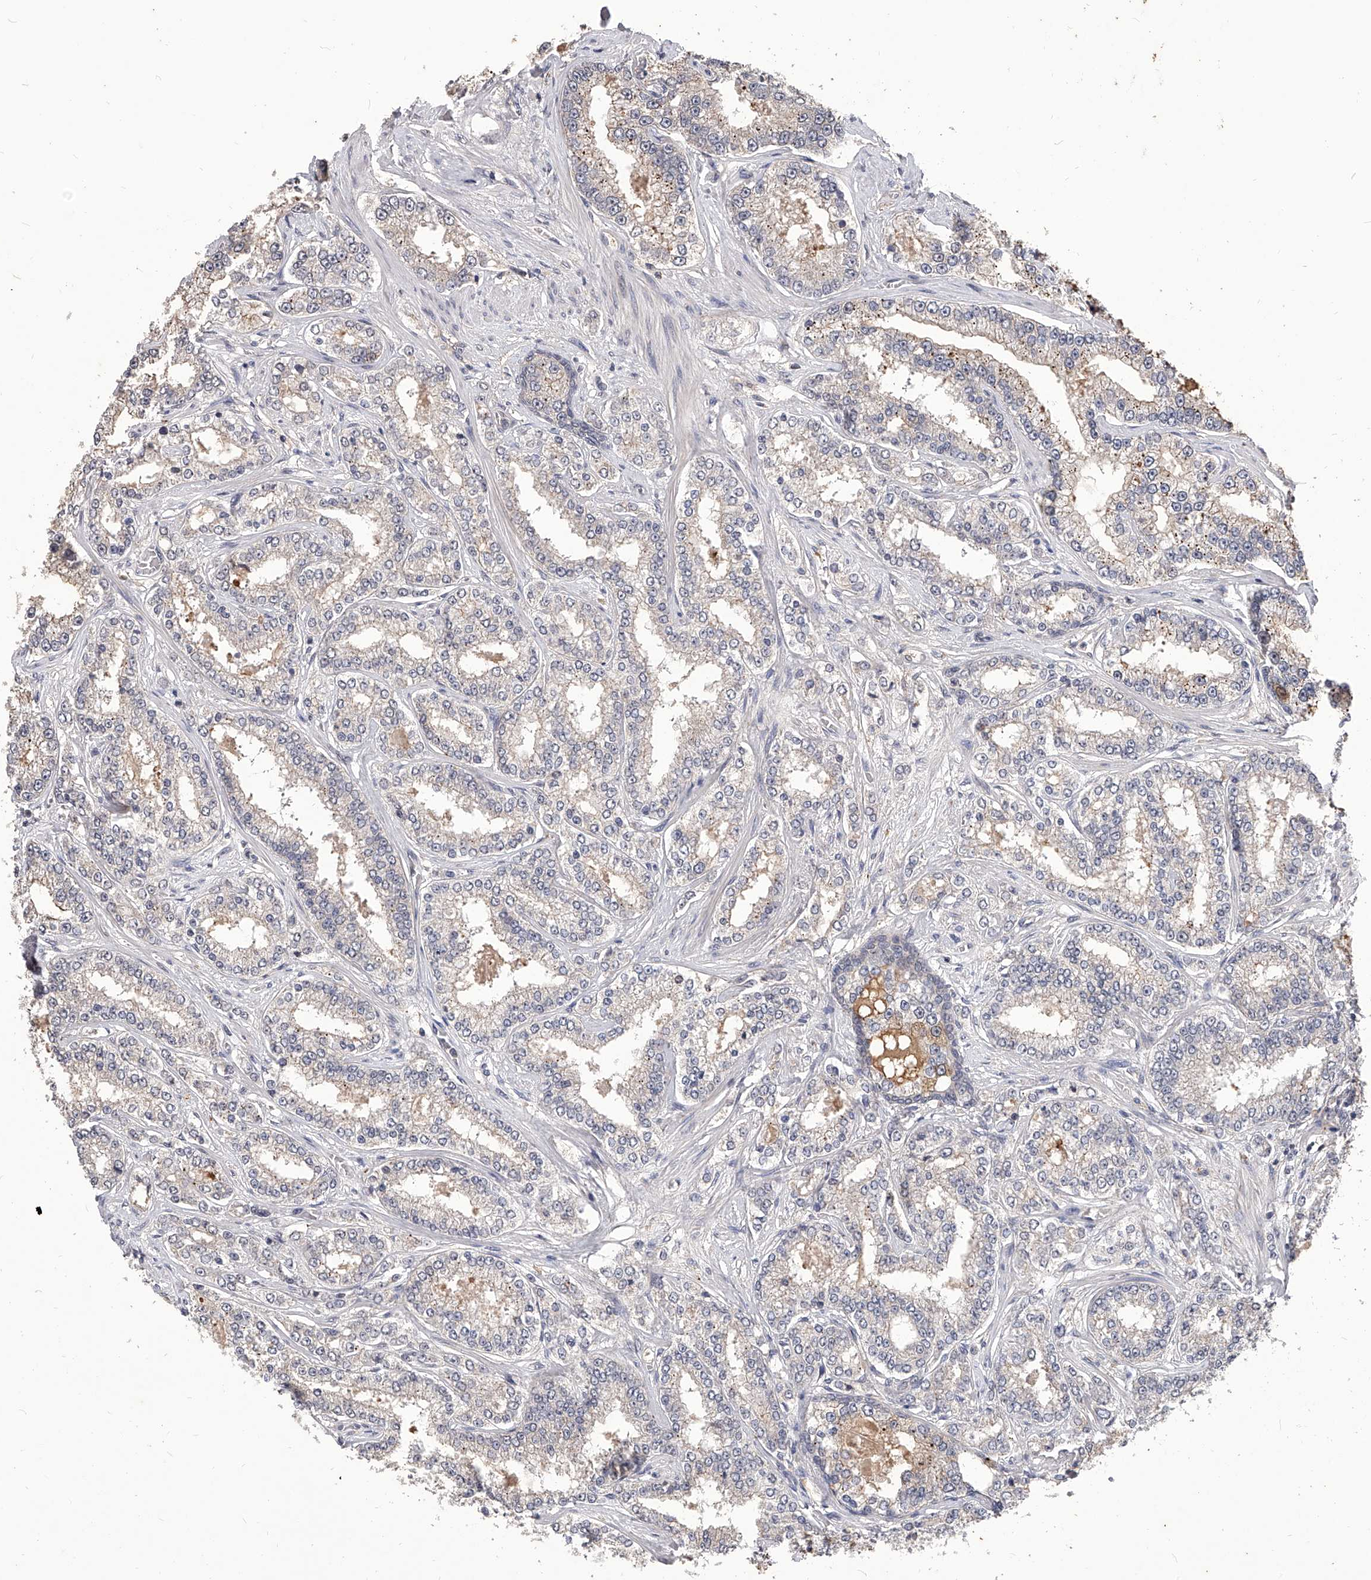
{"staining": {"intensity": "weak", "quantity": "<25%", "location": "cytoplasmic/membranous"}, "tissue": "prostate cancer", "cell_type": "Tumor cells", "image_type": "cancer", "snomed": [{"axis": "morphology", "description": "Normal tissue, NOS"}, {"axis": "morphology", "description": "Adenocarcinoma, High grade"}, {"axis": "topography", "description": "Prostate"}], "caption": "Prostate cancer was stained to show a protein in brown. There is no significant positivity in tumor cells.", "gene": "CFAP410", "patient": {"sex": "male", "age": 83}}